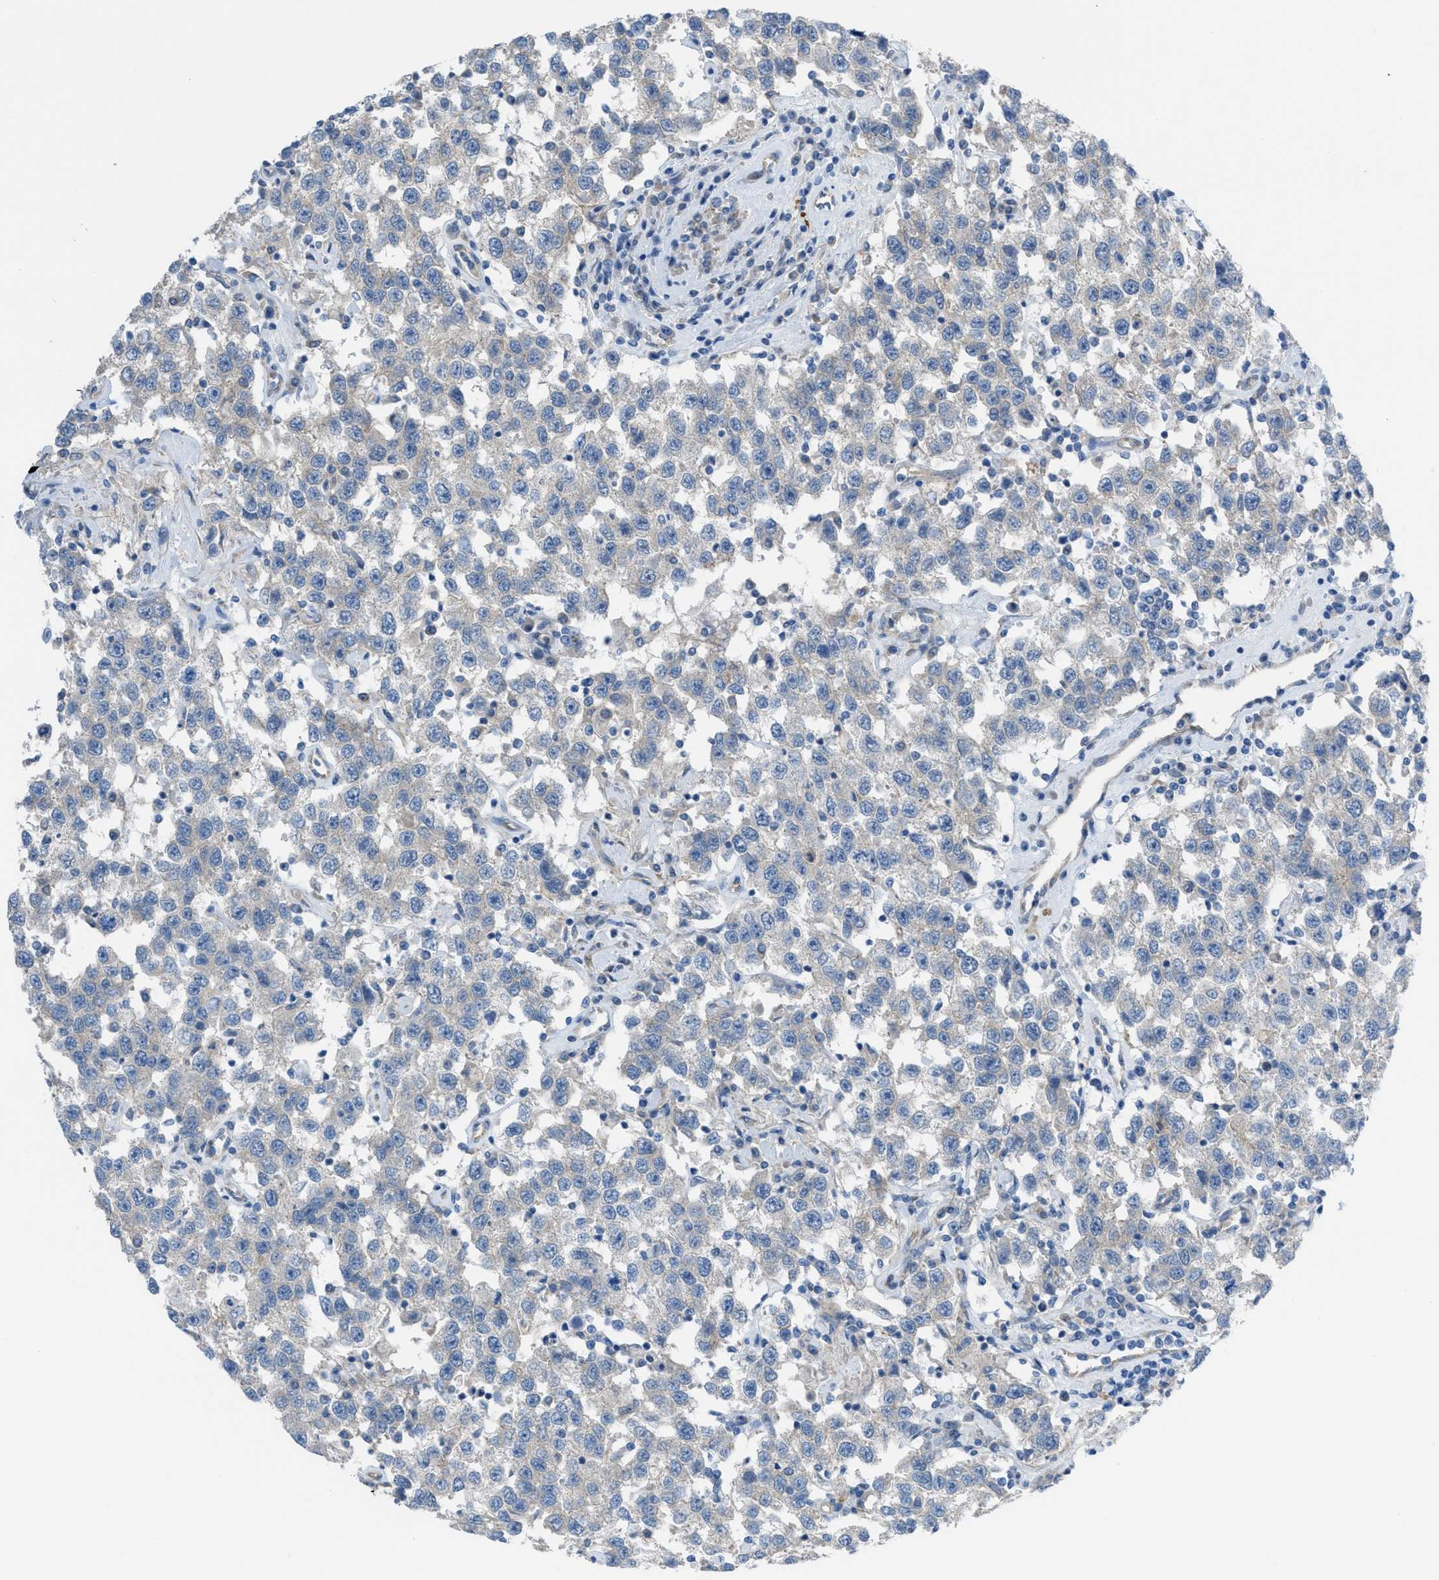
{"staining": {"intensity": "negative", "quantity": "none", "location": "none"}, "tissue": "testis cancer", "cell_type": "Tumor cells", "image_type": "cancer", "snomed": [{"axis": "morphology", "description": "Seminoma, NOS"}, {"axis": "topography", "description": "Testis"}], "caption": "The image displays no staining of tumor cells in seminoma (testis).", "gene": "EGFR", "patient": {"sex": "male", "age": 41}}